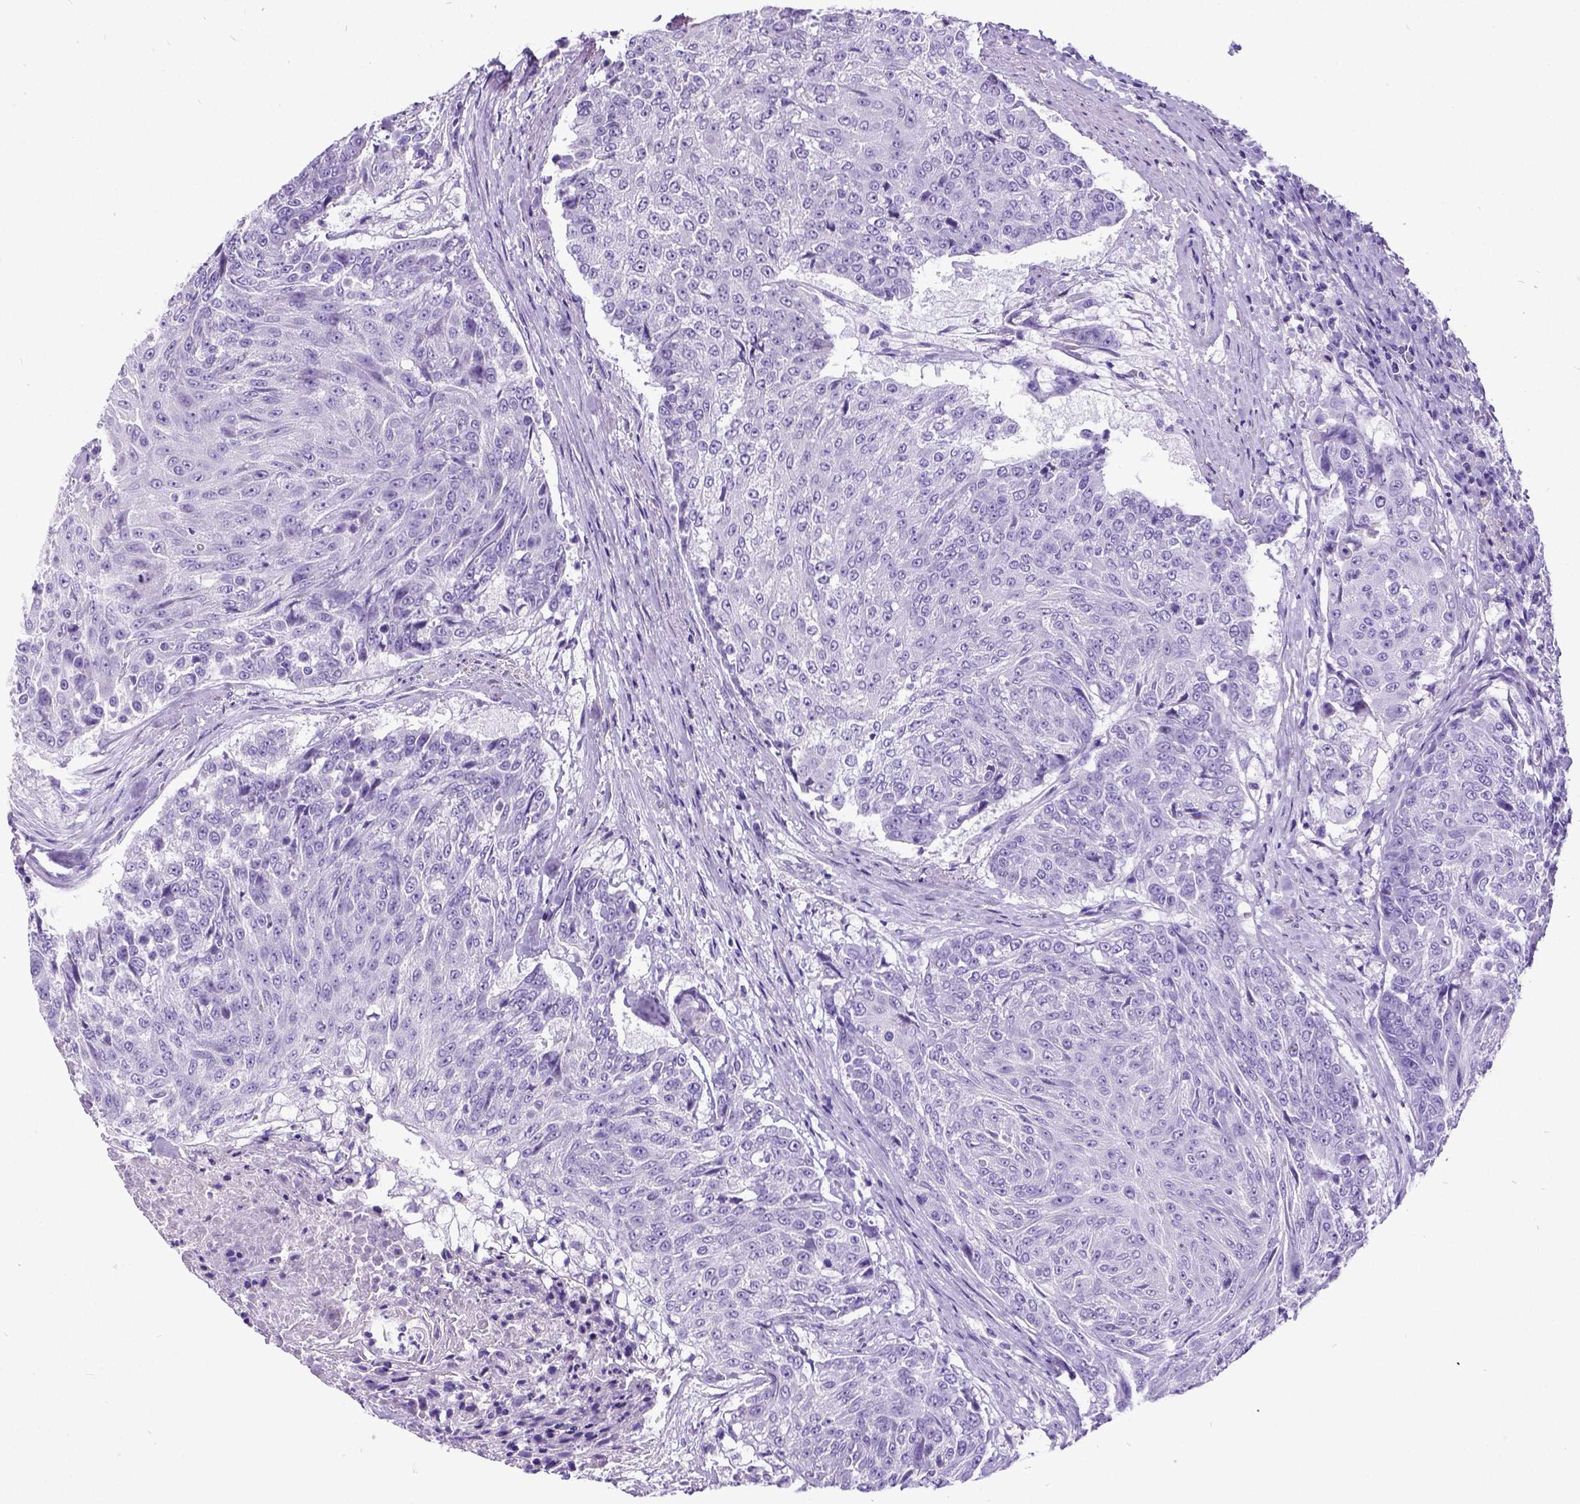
{"staining": {"intensity": "negative", "quantity": "none", "location": "none"}, "tissue": "urothelial cancer", "cell_type": "Tumor cells", "image_type": "cancer", "snomed": [{"axis": "morphology", "description": "Urothelial carcinoma, High grade"}, {"axis": "topography", "description": "Urinary bladder"}], "caption": "This is an immunohistochemistry (IHC) micrograph of urothelial cancer. There is no expression in tumor cells.", "gene": "SATB2", "patient": {"sex": "female", "age": 63}}